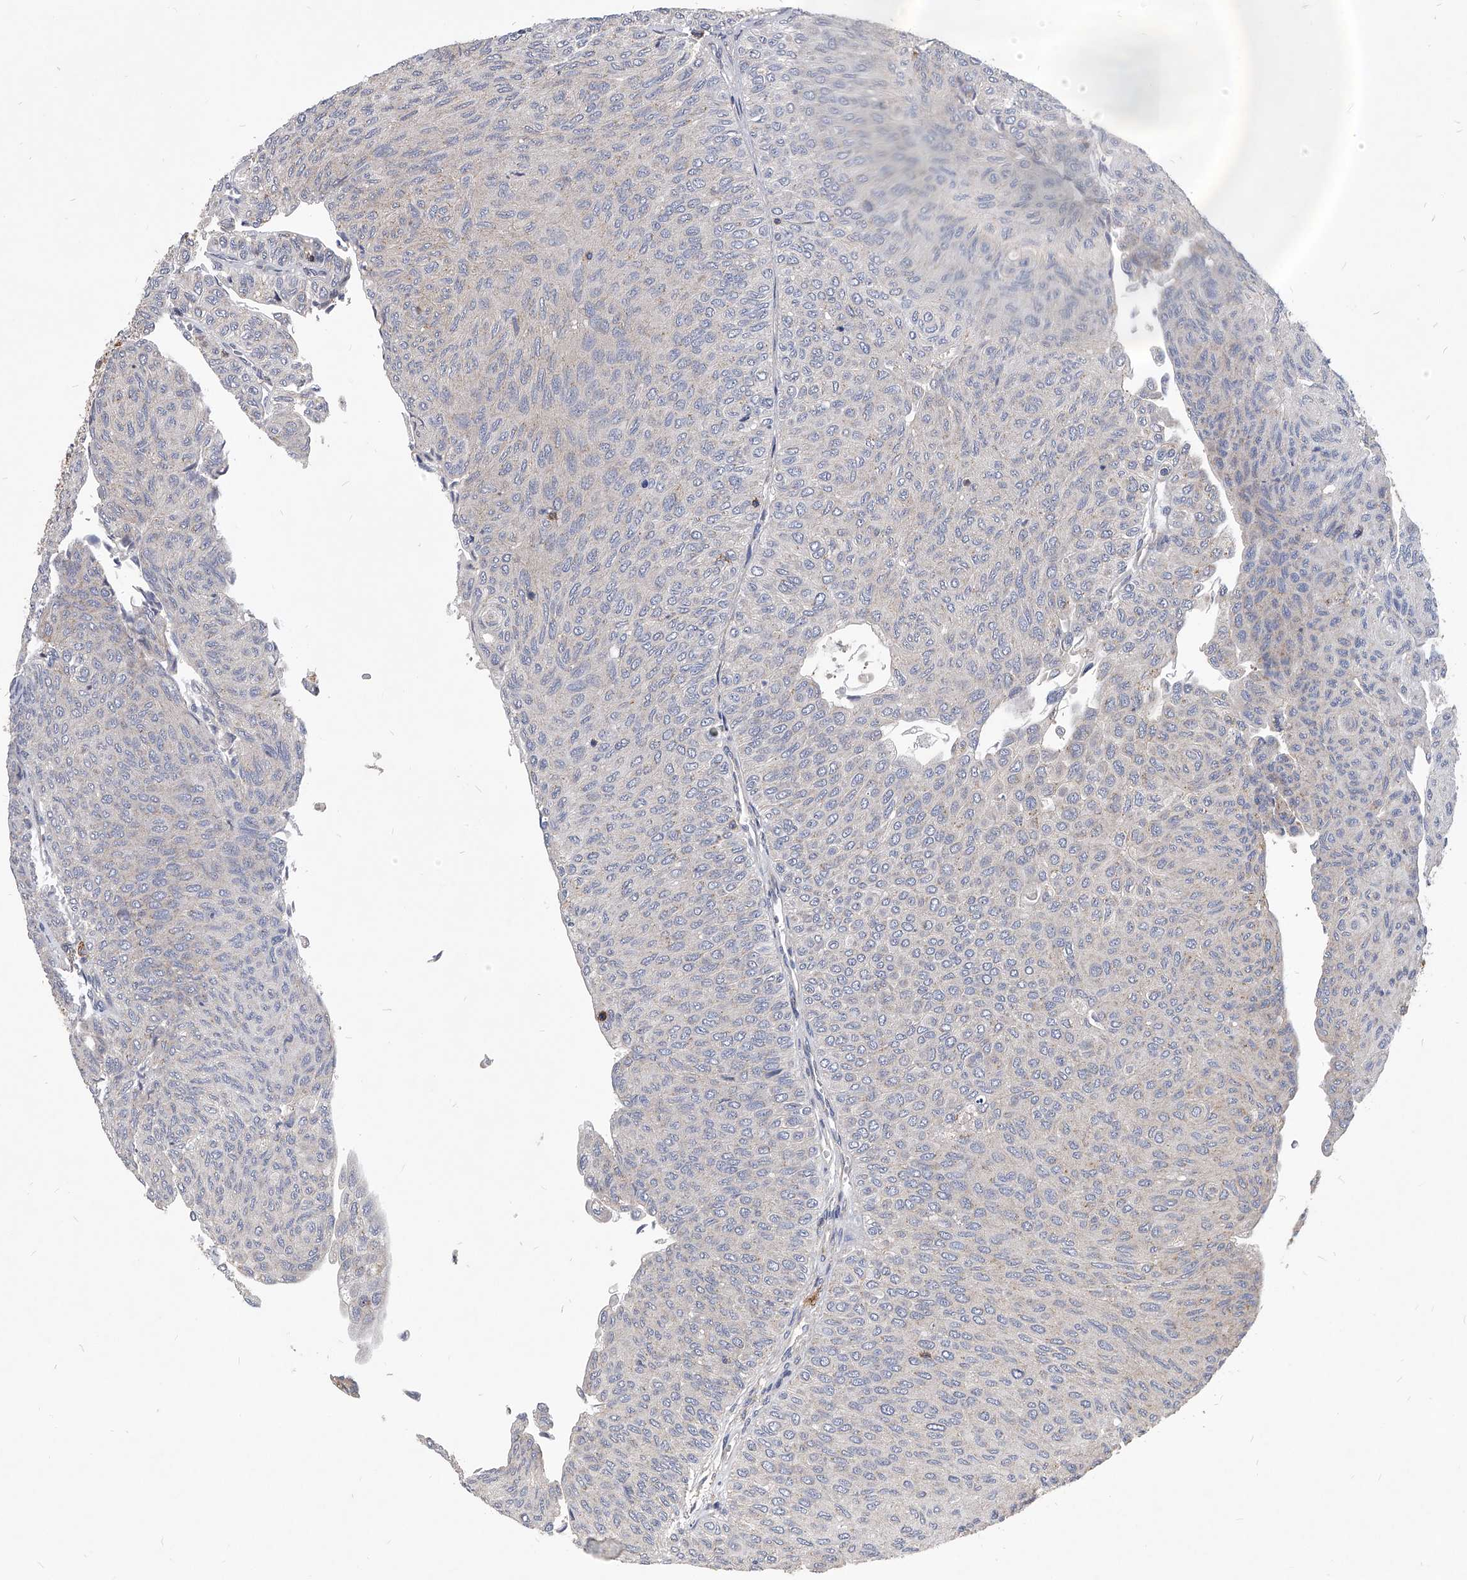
{"staining": {"intensity": "moderate", "quantity": "<25%", "location": "cytoplasmic/membranous"}, "tissue": "urothelial cancer", "cell_type": "Tumor cells", "image_type": "cancer", "snomed": [{"axis": "morphology", "description": "Urothelial carcinoma, Low grade"}, {"axis": "topography", "description": "Urinary bladder"}], "caption": "A micrograph showing moderate cytoplasmic/membranous expression in approximately <25% of tumor cells in urothelial cancer, as visualized by brown immunohistochemical staining.", "gene": "ATG5", "patient": {"sex": "male", "age": 78}}